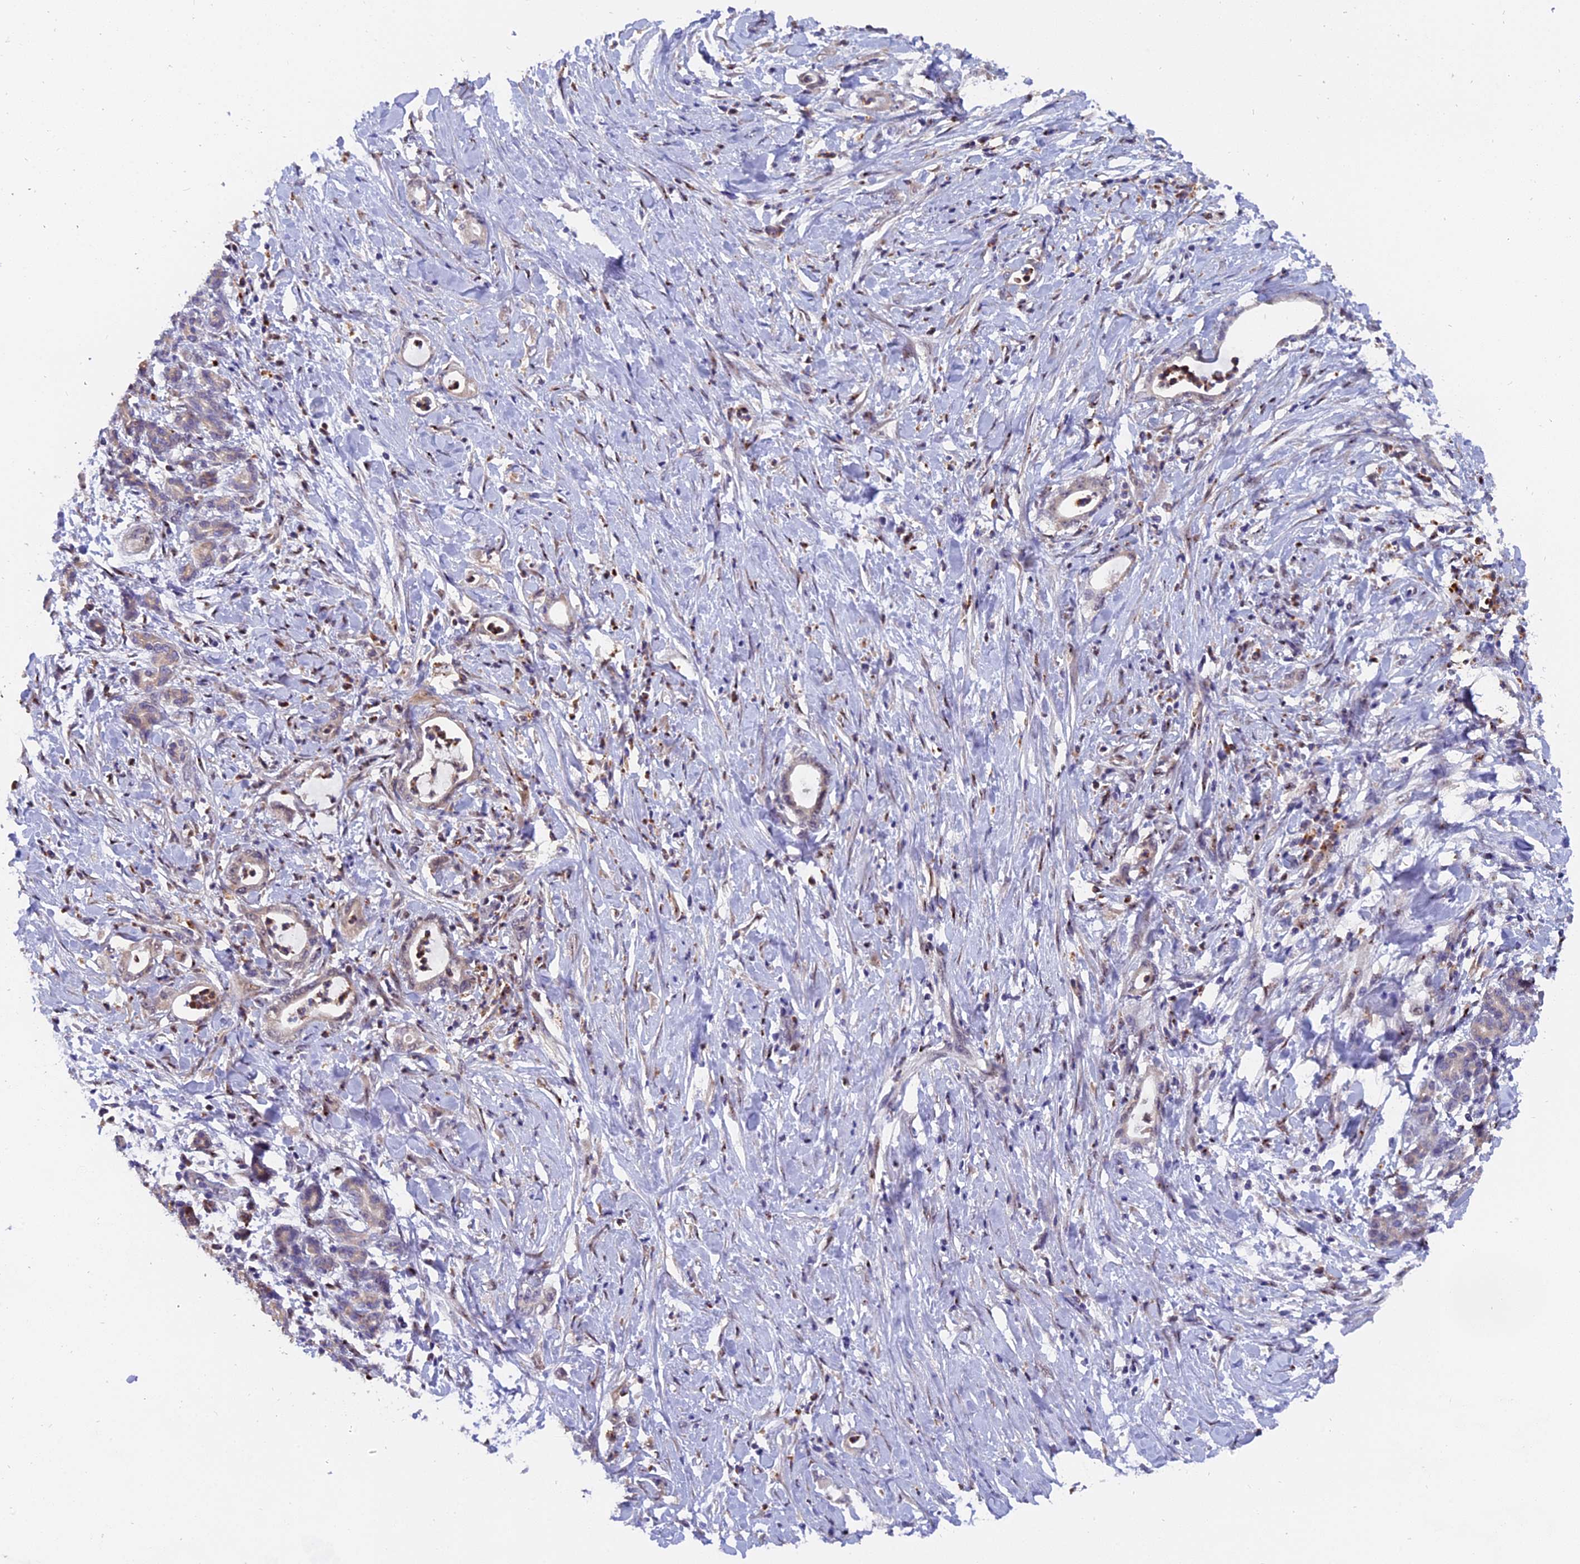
{"staining": {"intensity": "negative", "quantity": "none", "location": "none"}, "tissue": "pancreatic cancer", "cell_type": "Tumor cells", "image_type": "cancer", "snomed": [{"axis": "morphology", "description": "Normal tissue, NOS"}, {"axis": "morphology", "description": "Adenocarcinoma, NOS"}, {"axis": "topography", "description": "Pancreas"}], "caption": "The photomicrograph demonstrates no staining of tumor cells in pancreatic cancer (adenocarcinoma). Nuclei are stained in blue.", "gene": "FAM118B", "patient": {"sex": "female", "age": 55}}